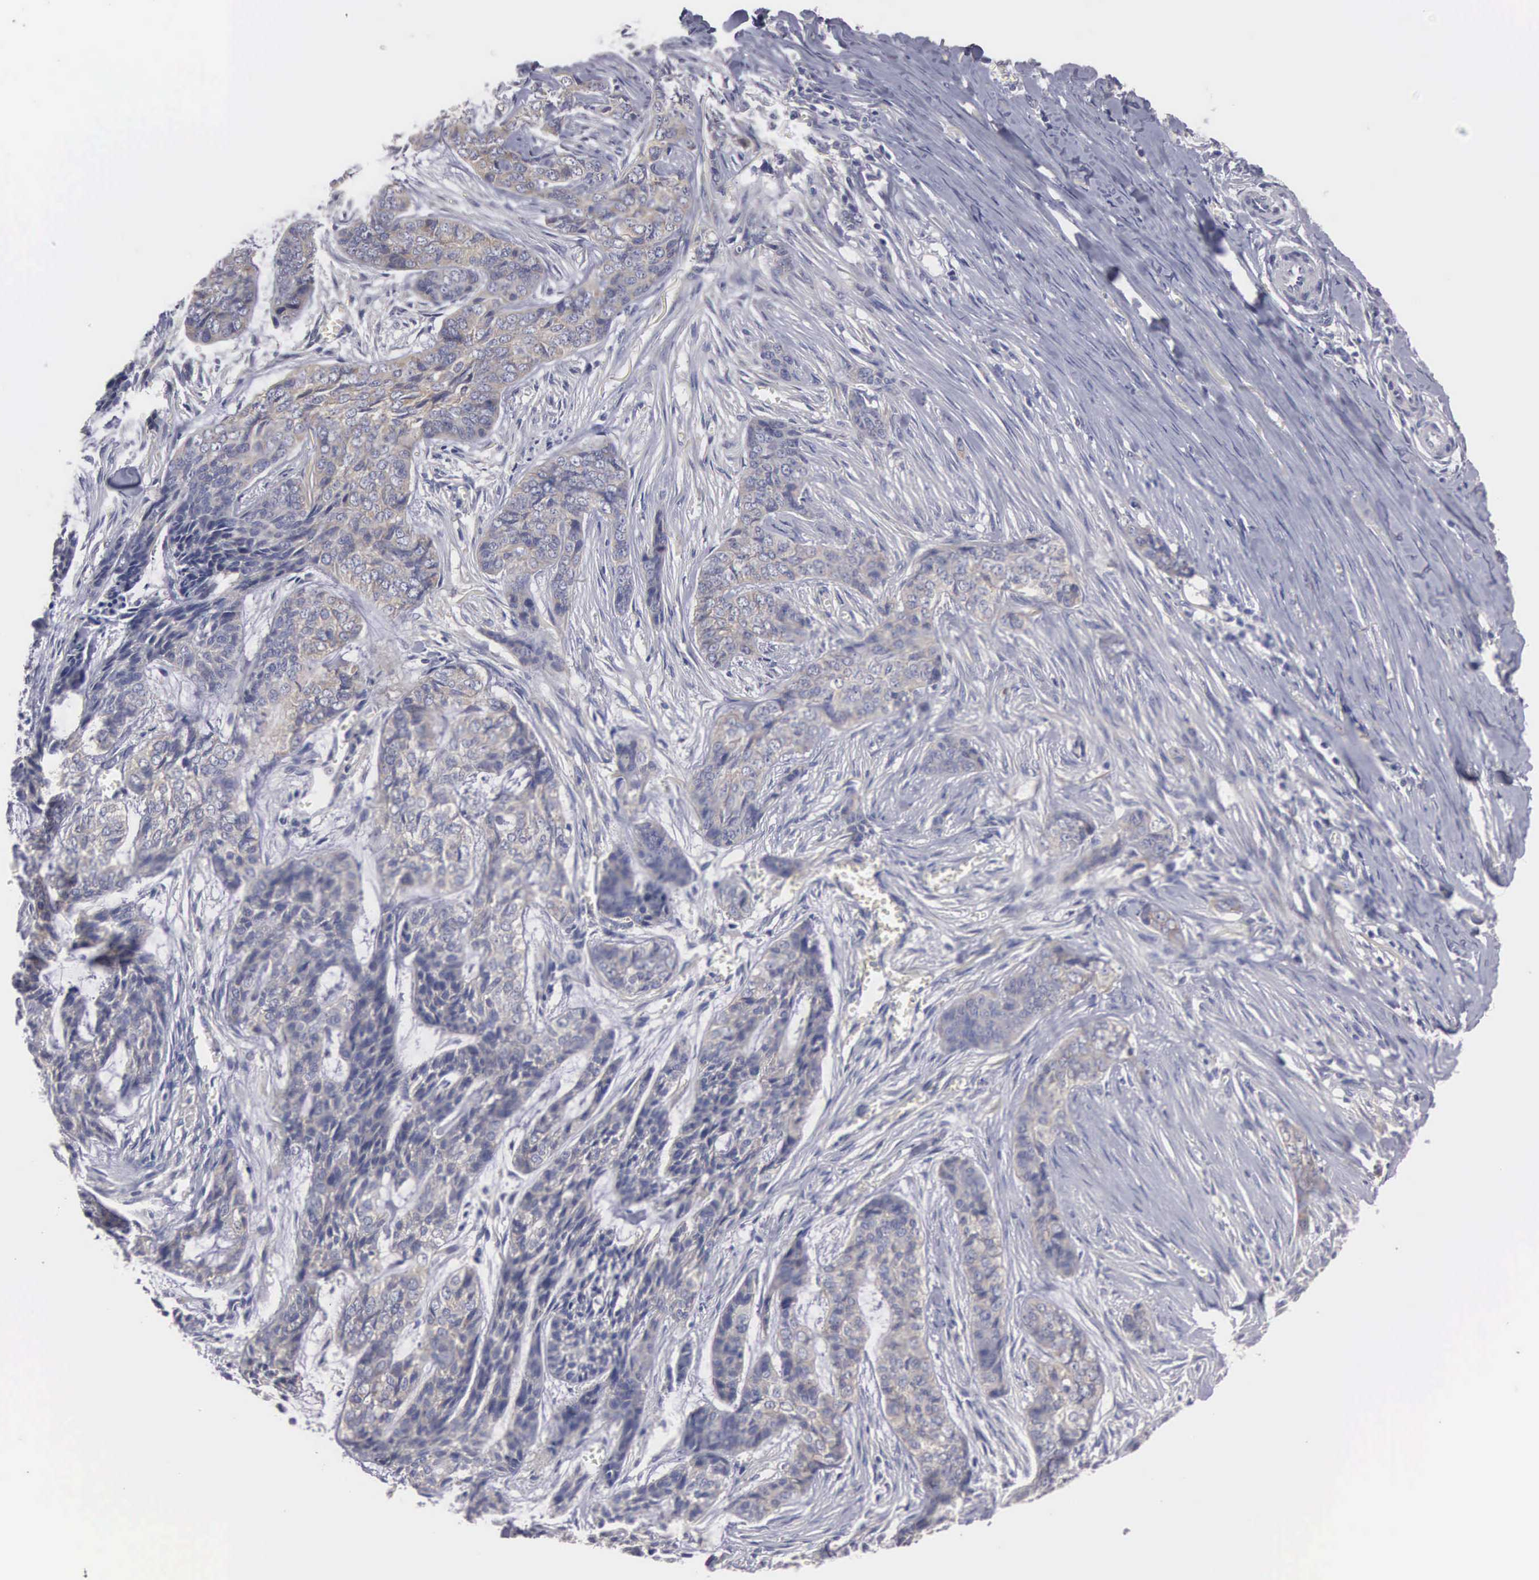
{"staining": {"intensity": "weak", "quantity": "25%-75%", "location": "cytoplasmic/membranous"}, "tissue": "skin cancer", "cell_type": "Tumor cells", "image_type": "cancer", "snomed": [{"axis": "morphology", "description": "Normal tissue, NOS"}, {"axis": "morphology", "description": "Basal cell carcinoma"}, {"axis": "topography", "description": "Skin"}], "caption": "Immunohistochemical staining of human skin cancer (basal cell carcinoma) exhibits weak cytoplasmic/membranous protein staining in about 25%-75% of tumor cells. The staining is performed using DAB brown chromogen to label protein expression. The nuclei are counter-stained blue using hematoxylin.", "gene": "CEP170B", "patient": {"sex": "female", "age": 65}}